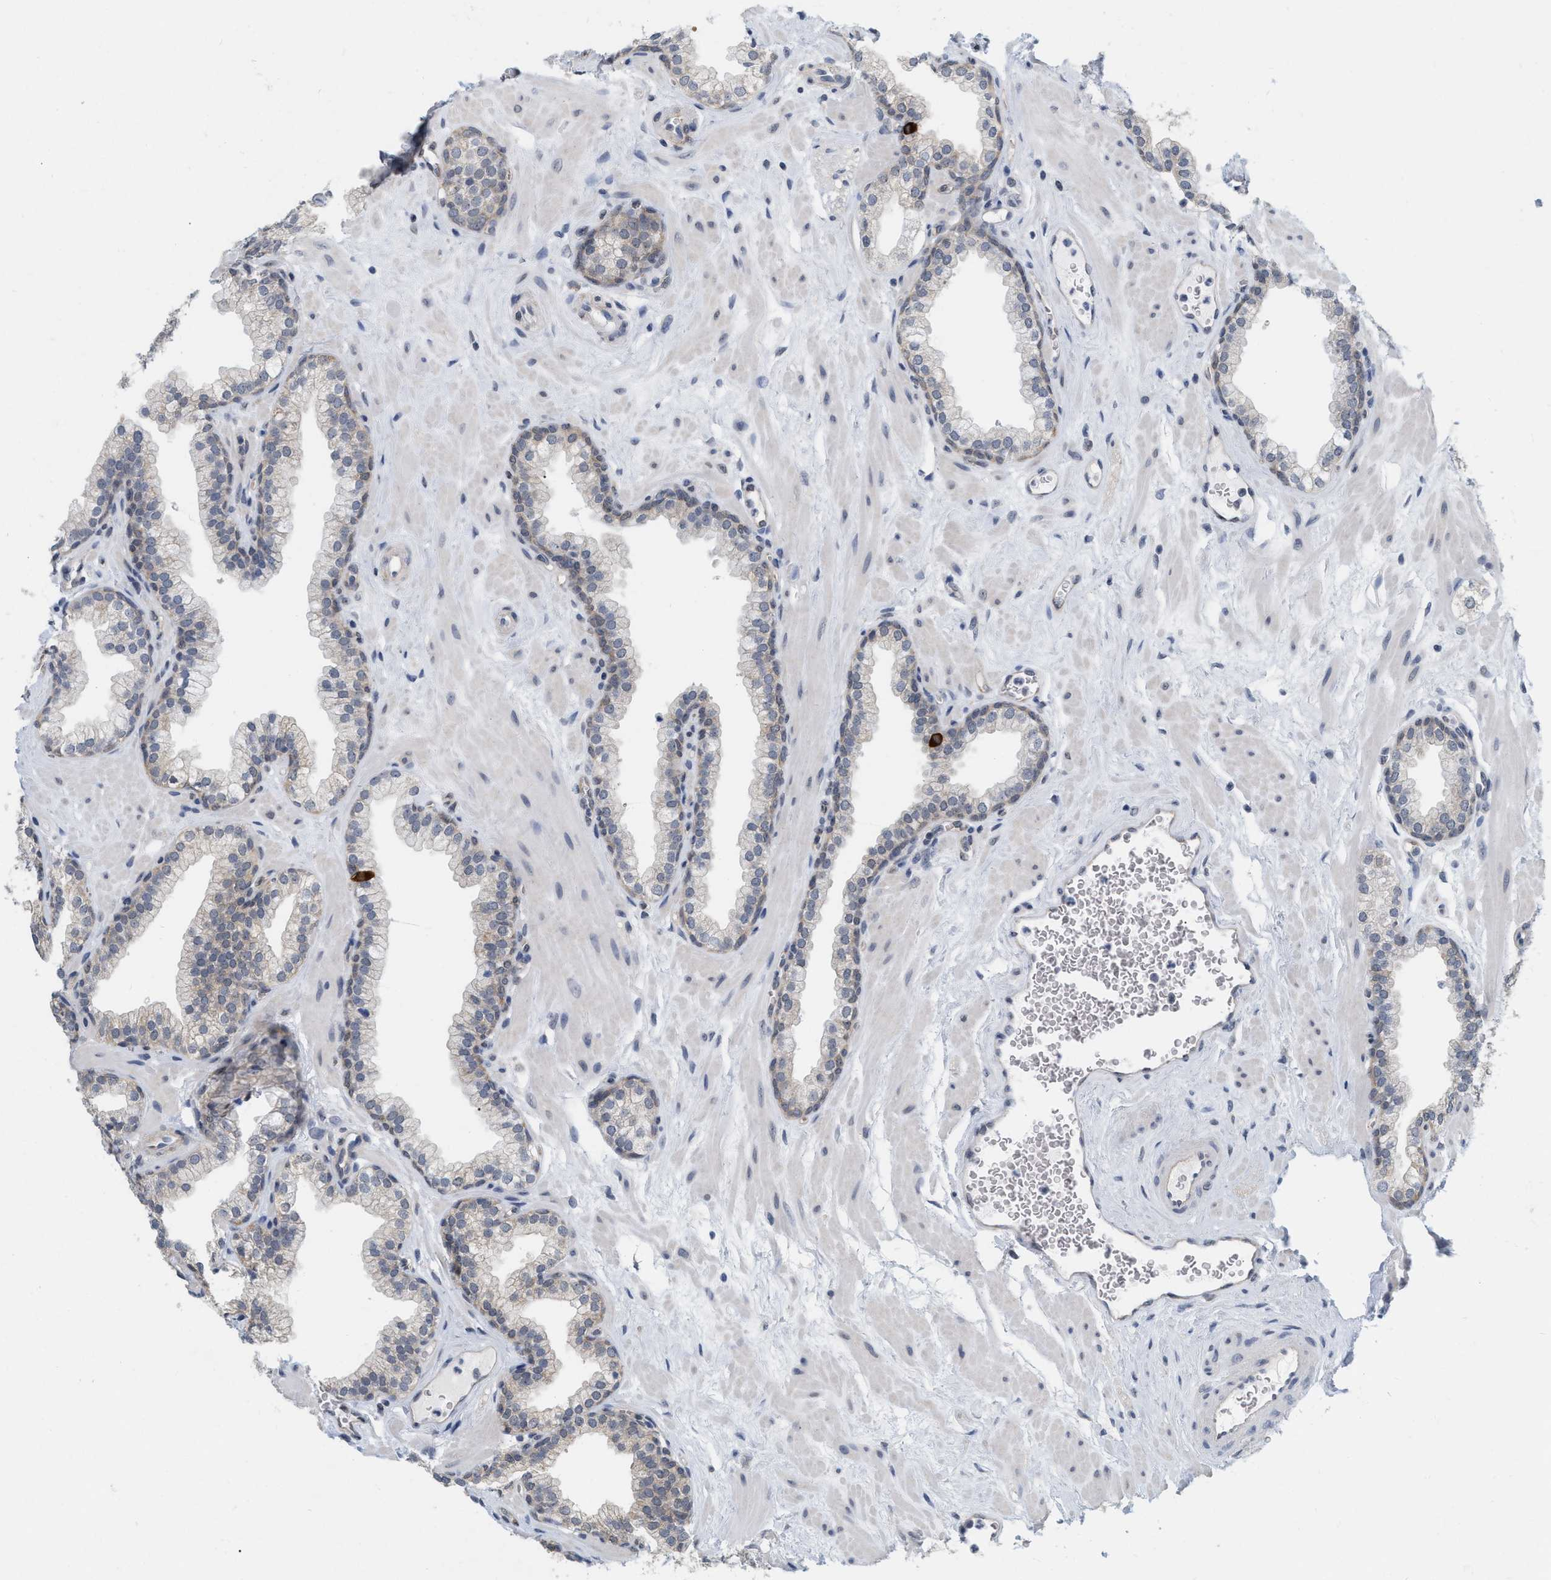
{"staining": {"intensity": "moderate", "quantity": "25%-75%", "location": "cytoplasmic/membranous"}, "tissue": "prostate", "cell_type": "Glandular cells", "image_type": "normal", "snomed": [{"axis": "morphology", "description": "Normal tissue, NOS"}, {"axis": "morphology", "description": "Urothelial carcinoma, Low grade"}, {"axis": "topography", "description": "Urinary bladder"}, {"axis": "topography", "description": "Prostate"}], "caption": "Immunohistochemical staining of benign prostate shows moderate cytoplasmic/membranous protein positivity in about 25%-75% of glandular cells. (DAB (3,3'-diaminobenzidine) IHC, brown staining for protein, blue staining for nuclei).", "gene": "RUVBL1", "patient": {"sex": "male", "age": 60}}